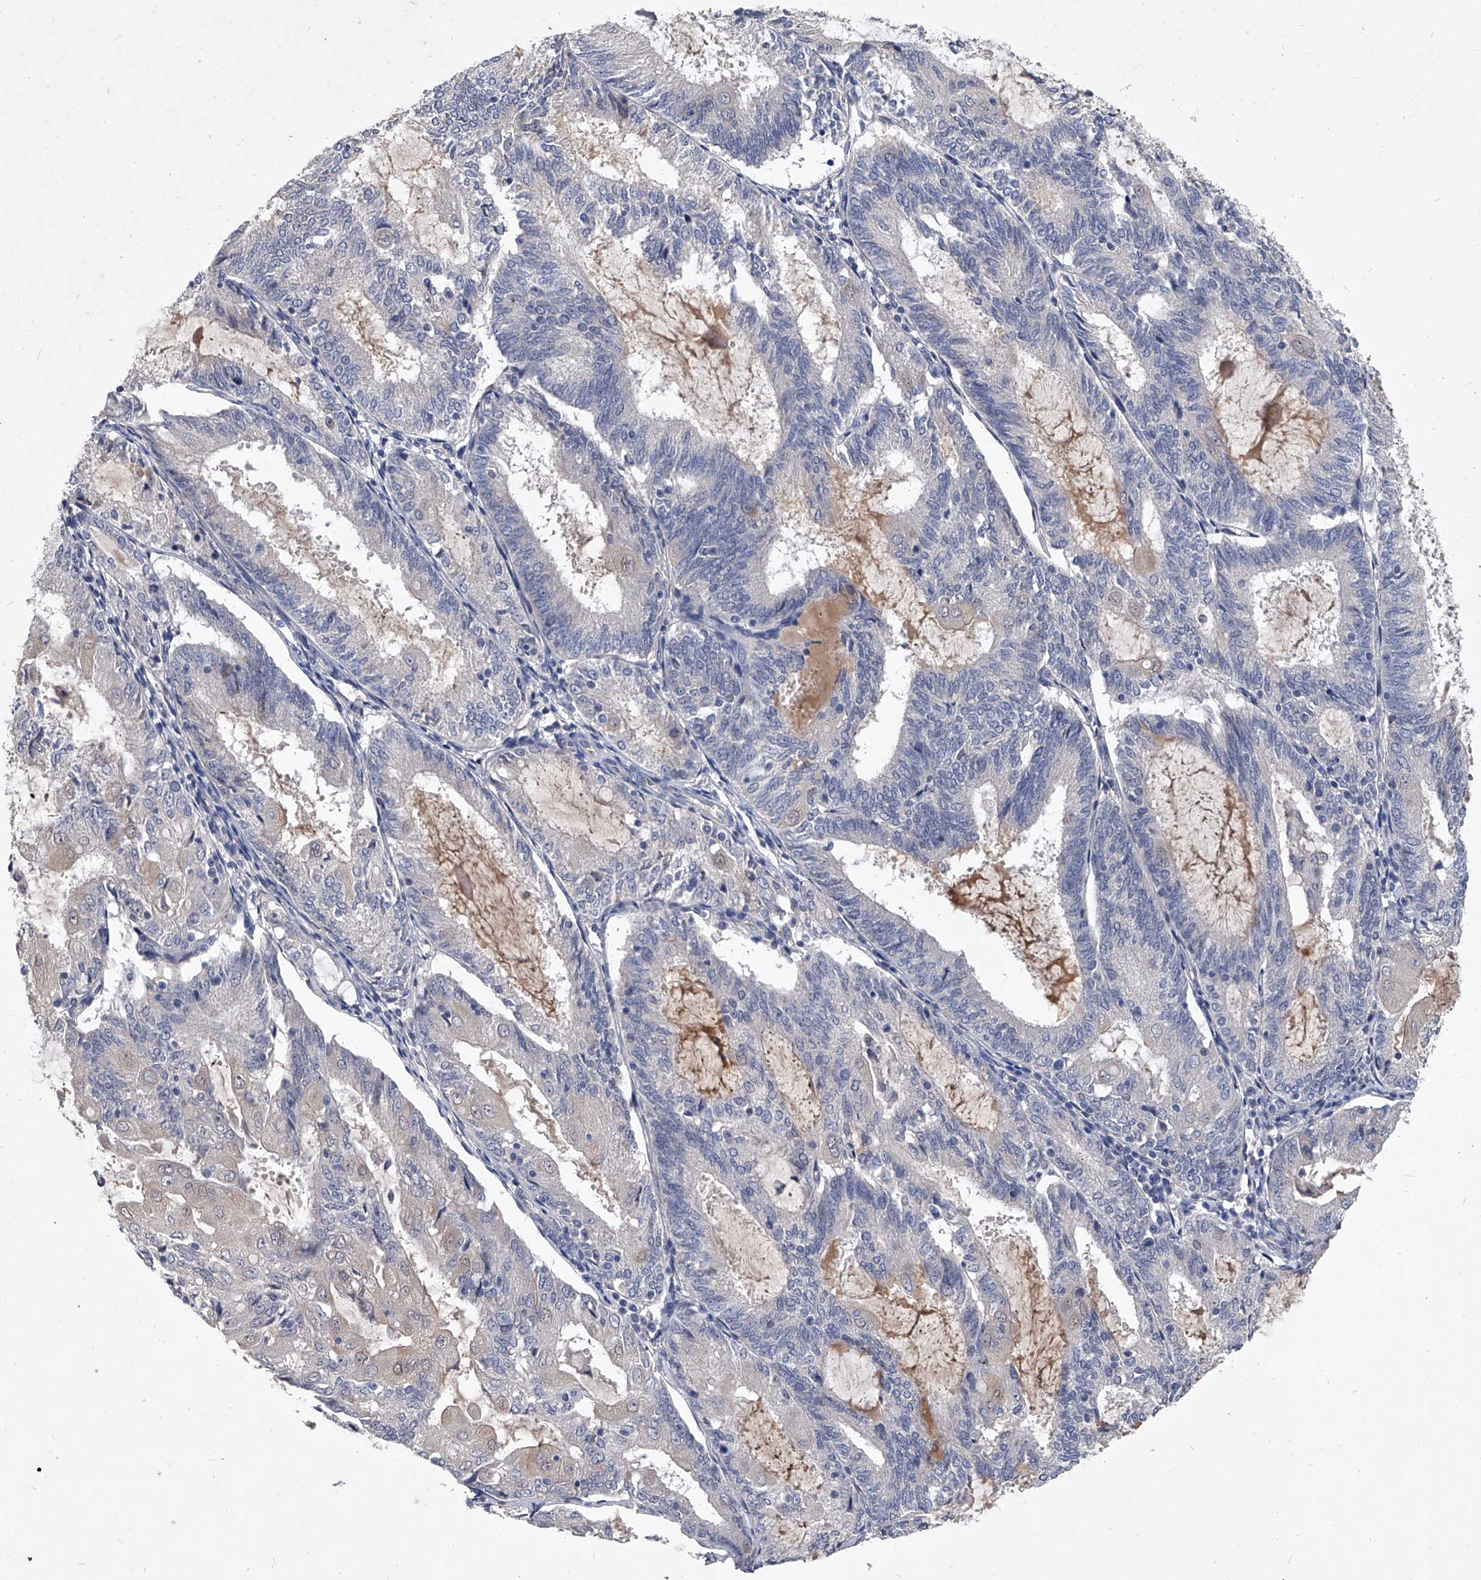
{"staining": {"intensity": "negative", "quantity": "none", "location": "none"}, "tissue": "endometrial cancer", "cell_type": "Tumor cells", "image_type": "cancer", "snomed": [{"axis": "morphology", "description": "Adenocarcinoma, NOS"}, {"axis": "topography", "description": "Endometrium"}], "caption": "Endometrial adenocarcinoma stained for a protein using IHC reveals no expression tumor cells.", "gene": "C5", "patient": {"sex": "female", "age": 81}}